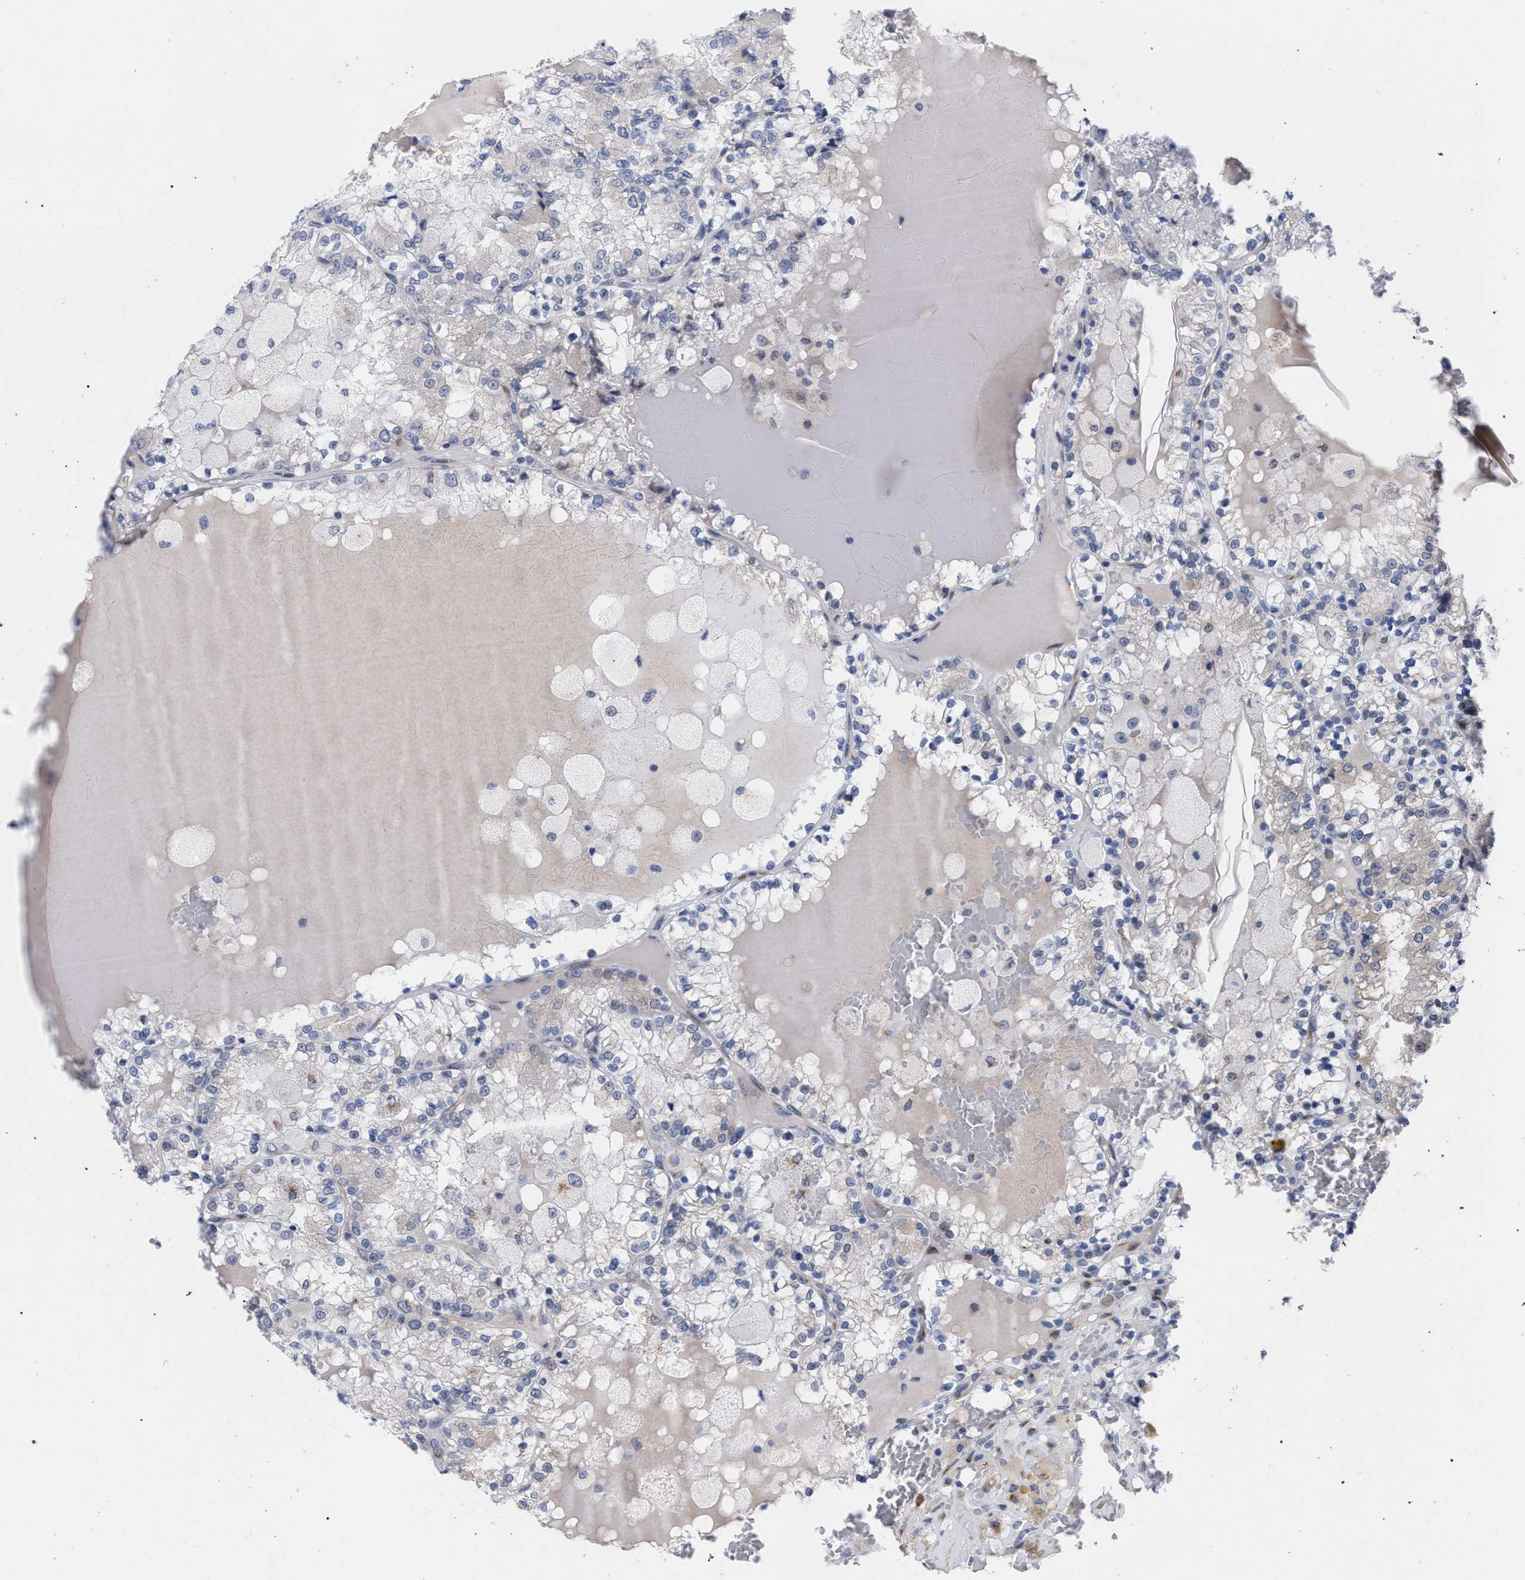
{"staining": {"intensity": "negative", "quantity": "none", "location": "none"}, "tissue": "renal cancer", "cell_type": "Tumor cells", "image_type": "cancer", "snomed": [{"axis": "morphology", "description": "Adenocarcinoma, NOS"}, {"axis": "topography", "description": "Kidney"}], "caption": "This is a micrograph of immunohistochemistry (IHC) staining of renal adenocarcinoma, which shows no staining in tumor cells.", "gene": "GOLGA2", "patient": {"sex": "female", "age": 56}}